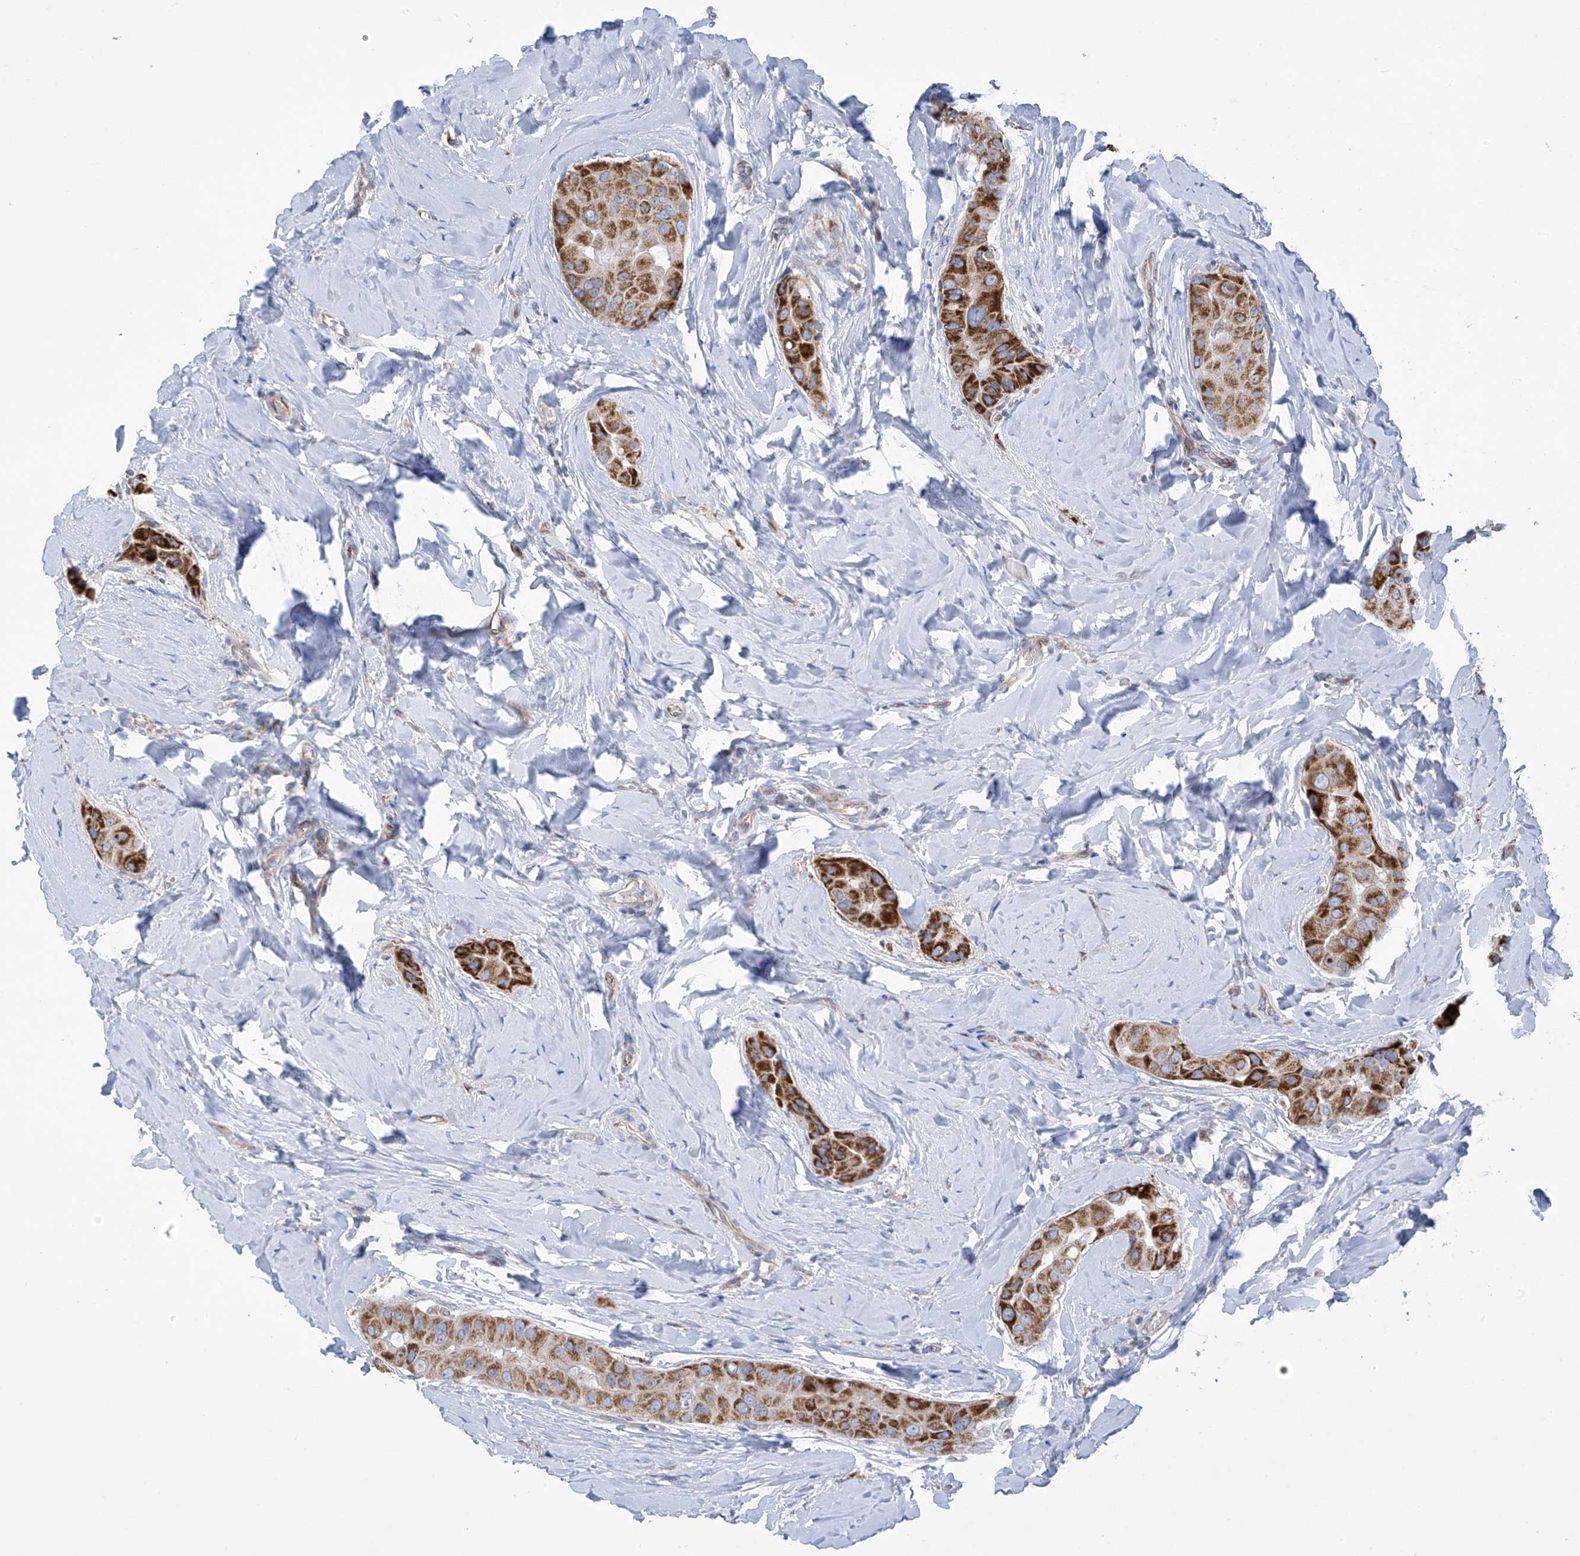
{"staining": {"intensity": "strong", "quantity": ">75%", "location": "cytoplasmic/membranous"}, "tissue": "thyroid cancer", "cell_type": "Tumor cells", "image_type": "cancer", "snomed": [{"axis": "morphology", "description": "Papillary adenocarcinoma, NOS"}, {"axis": "topography", "description": "Thyroid gland"}], "caption": "A brown stain shows strong cytoplasmic/membranous staining of a protein in thyroid cancer tumor cells.", "gene": "EIF5B", "patient": {"sex": "male", "age": 33}}